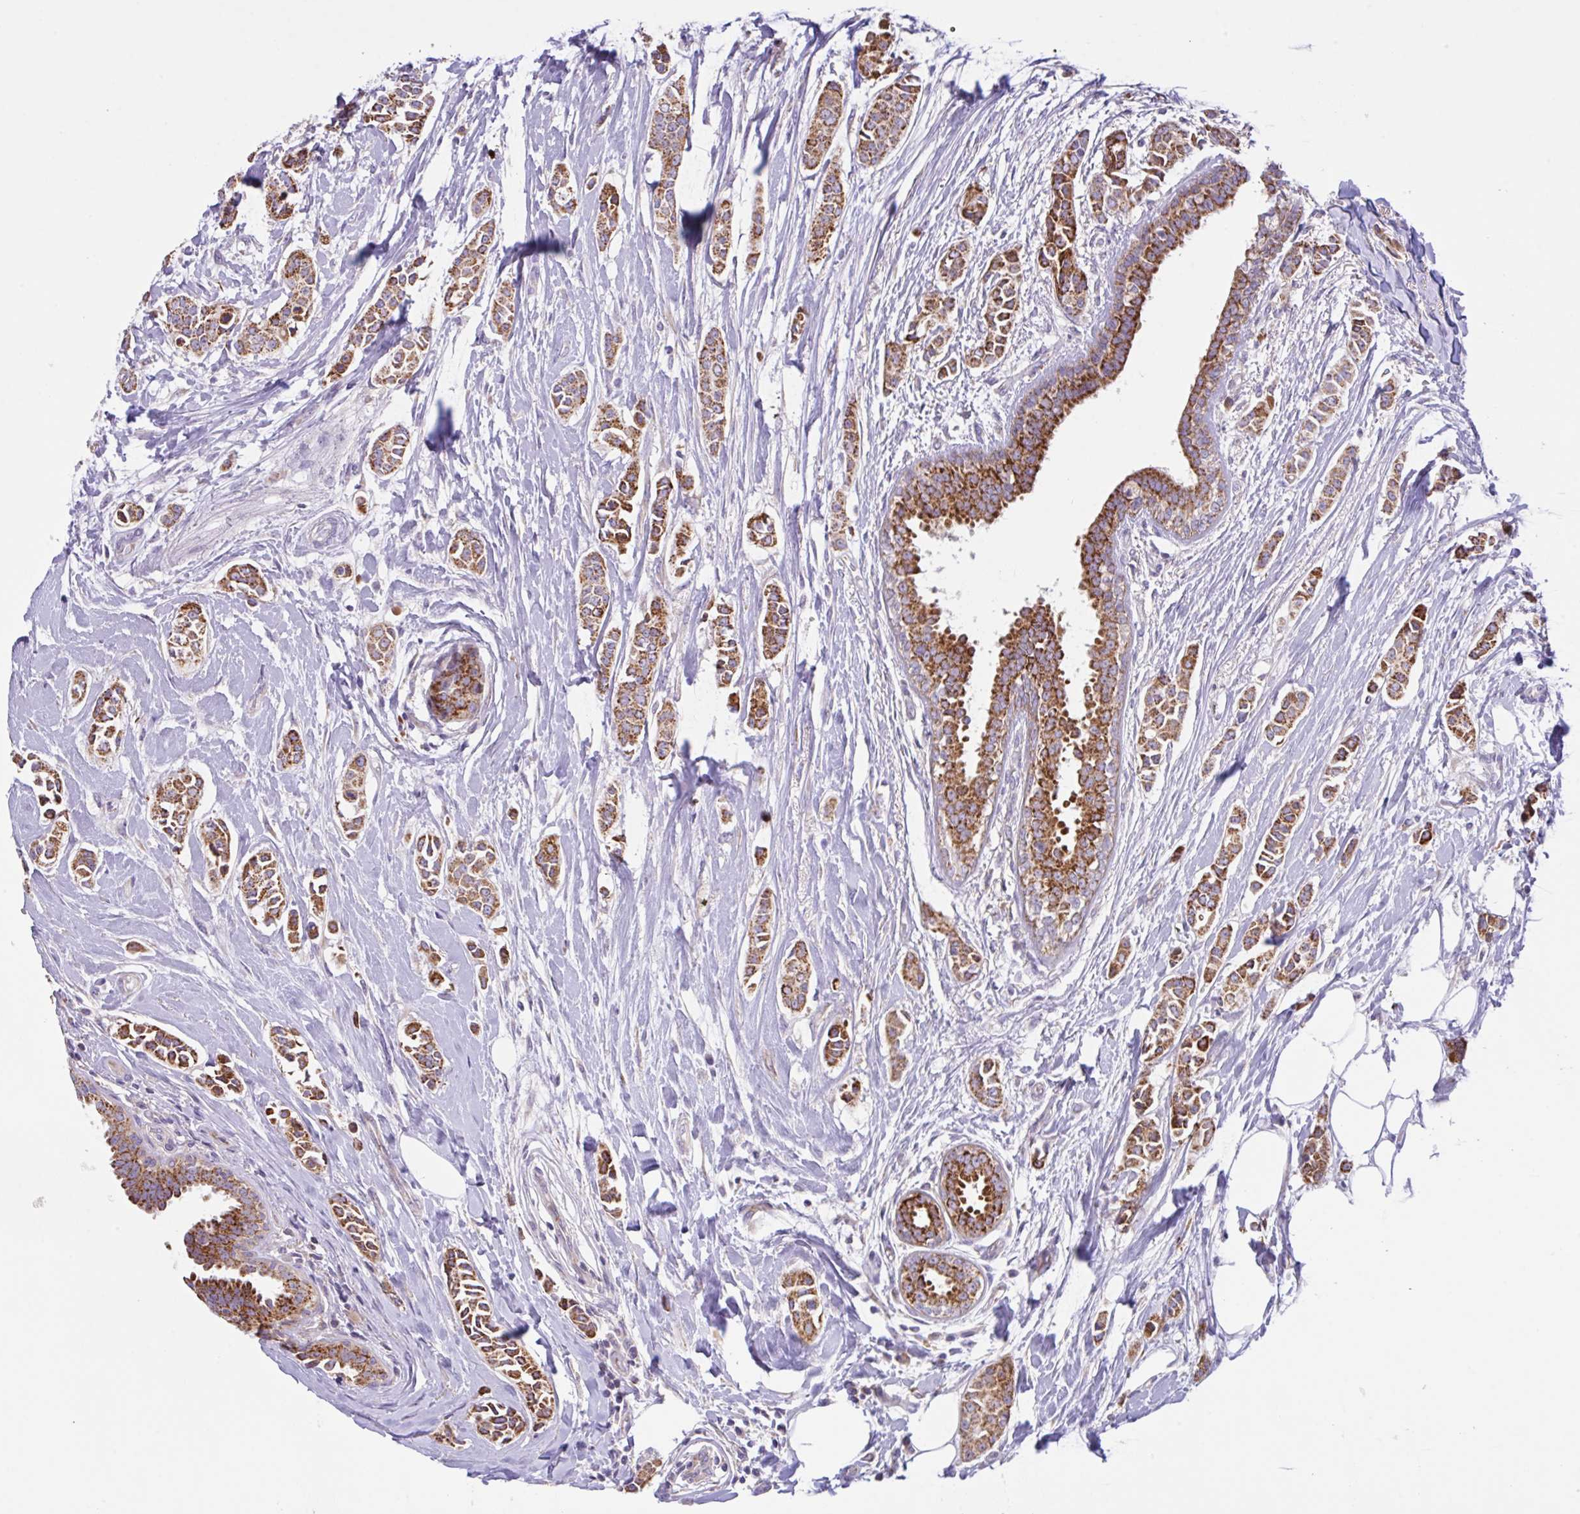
{"staining": {"intensity": "strong", "quantity": ">75%", "location": "cytoplasmic/membranous"}, "tissue": "breast cancer", "cell_type": "Tumor cells", "image_type": "cancer", "snomed": [{"axis": "morphology", "description": "Duct carcinoma"}, {"axis": "topography", "description": "Breast"}], "caption": "Brown immunohistochemical staining in human breast cancer (intraductal carcinoma) displays strong cytoplasmic/membranous positivity in approximately >75% of tumor cells.", "gene": "CHDH", "patient": {"sex": "female", "age": 64}}